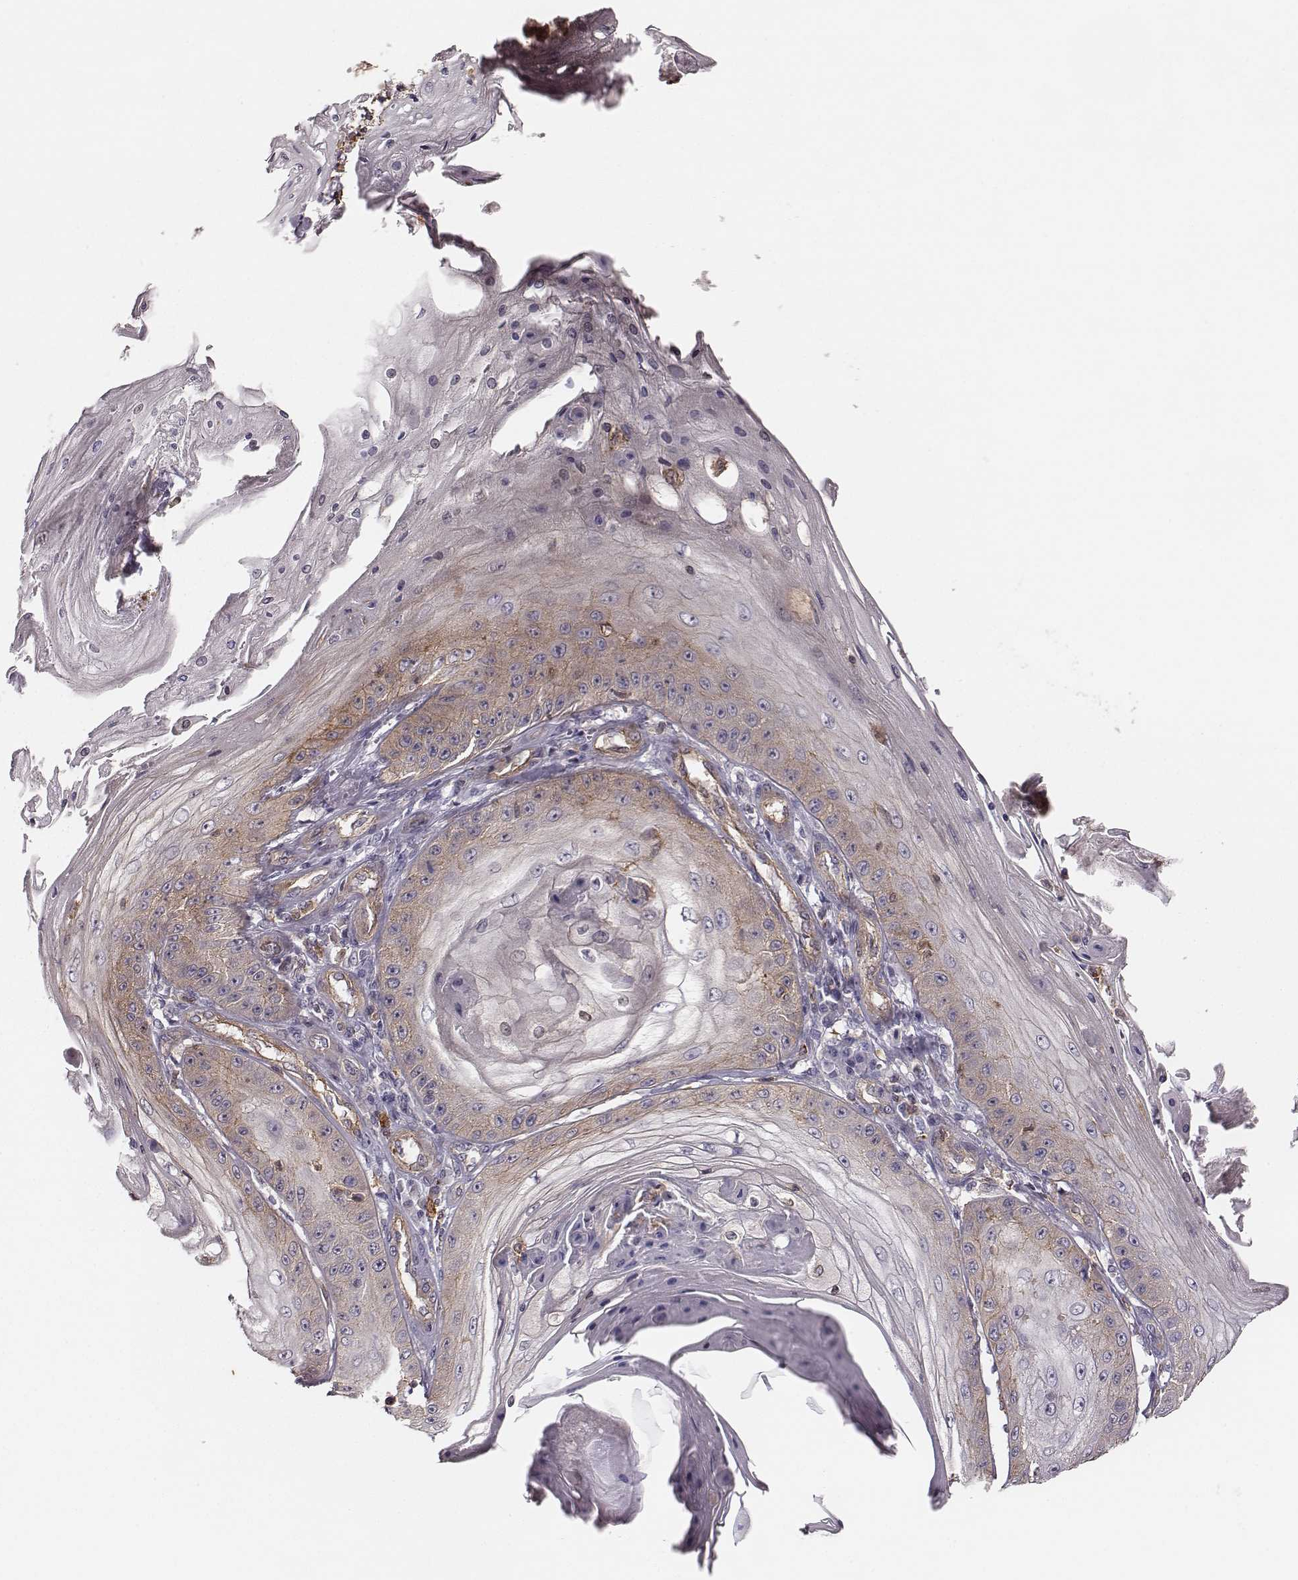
{"staining": {"intensity": "weak", "quantity": "<25%", "location": "cytoplasmic/membranous"}, "tissue": "skin cancer", "cell_type": "Tumor cells", "image_type": "cancer", "snomed": [{"axis": "morphology", "description": "Squamous cell carcinoma, NOS"}, {"axis": "topography", "description": "Skin"}], "caption": "There is no significant positivity in tumor cells of skin cancer. (Stains: DAB IHC with hematoxylin counter stain, Microscopy: brightfield microscopy at high magnification).", "gene": "ZYX", "patient": {"sex": "male", "age": 70}}